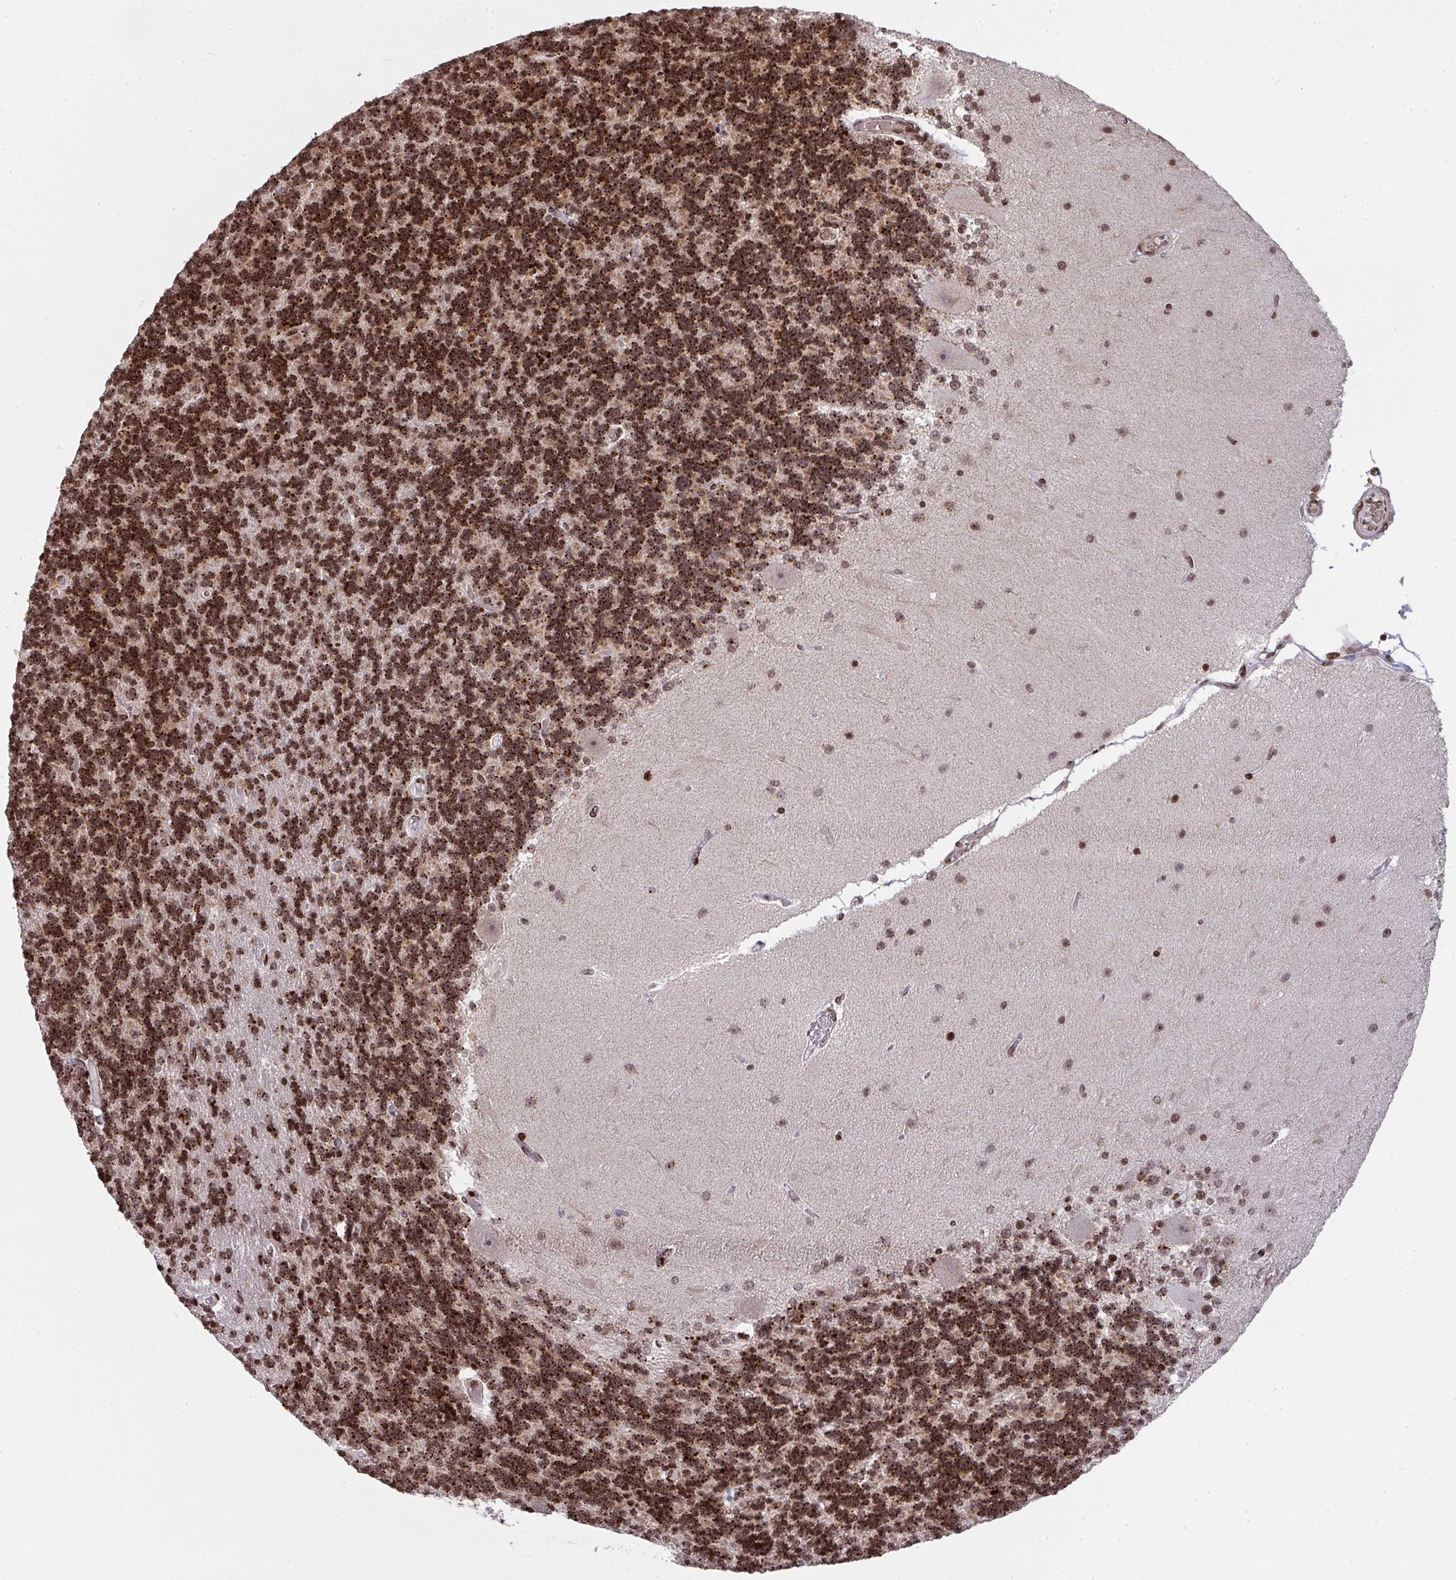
{"staining": {"intensity": "strong", "quantity": "25%-75%", "location": "cytoplasmic/membranous,nuclear"}, "tissue": "cerebellum", "cell_type": "Cells in granular layer", "image_type": "normal", "snomed": [{"axis": "morphology", "description": "Normal tissue, NOS"}, {"axis": "topography", "description": "Cerebellum"}], "caption": "Protein staining by IHC reveals strong cytoplasmic/membranous,nuclear staining in about 25%-75% of cells in granular layer in benign cerebellum. The protein is shown in brown color, while the nuclei are stained blue.", "gene": "NIP7", "patient": {"sex": "female", "age": 54}}